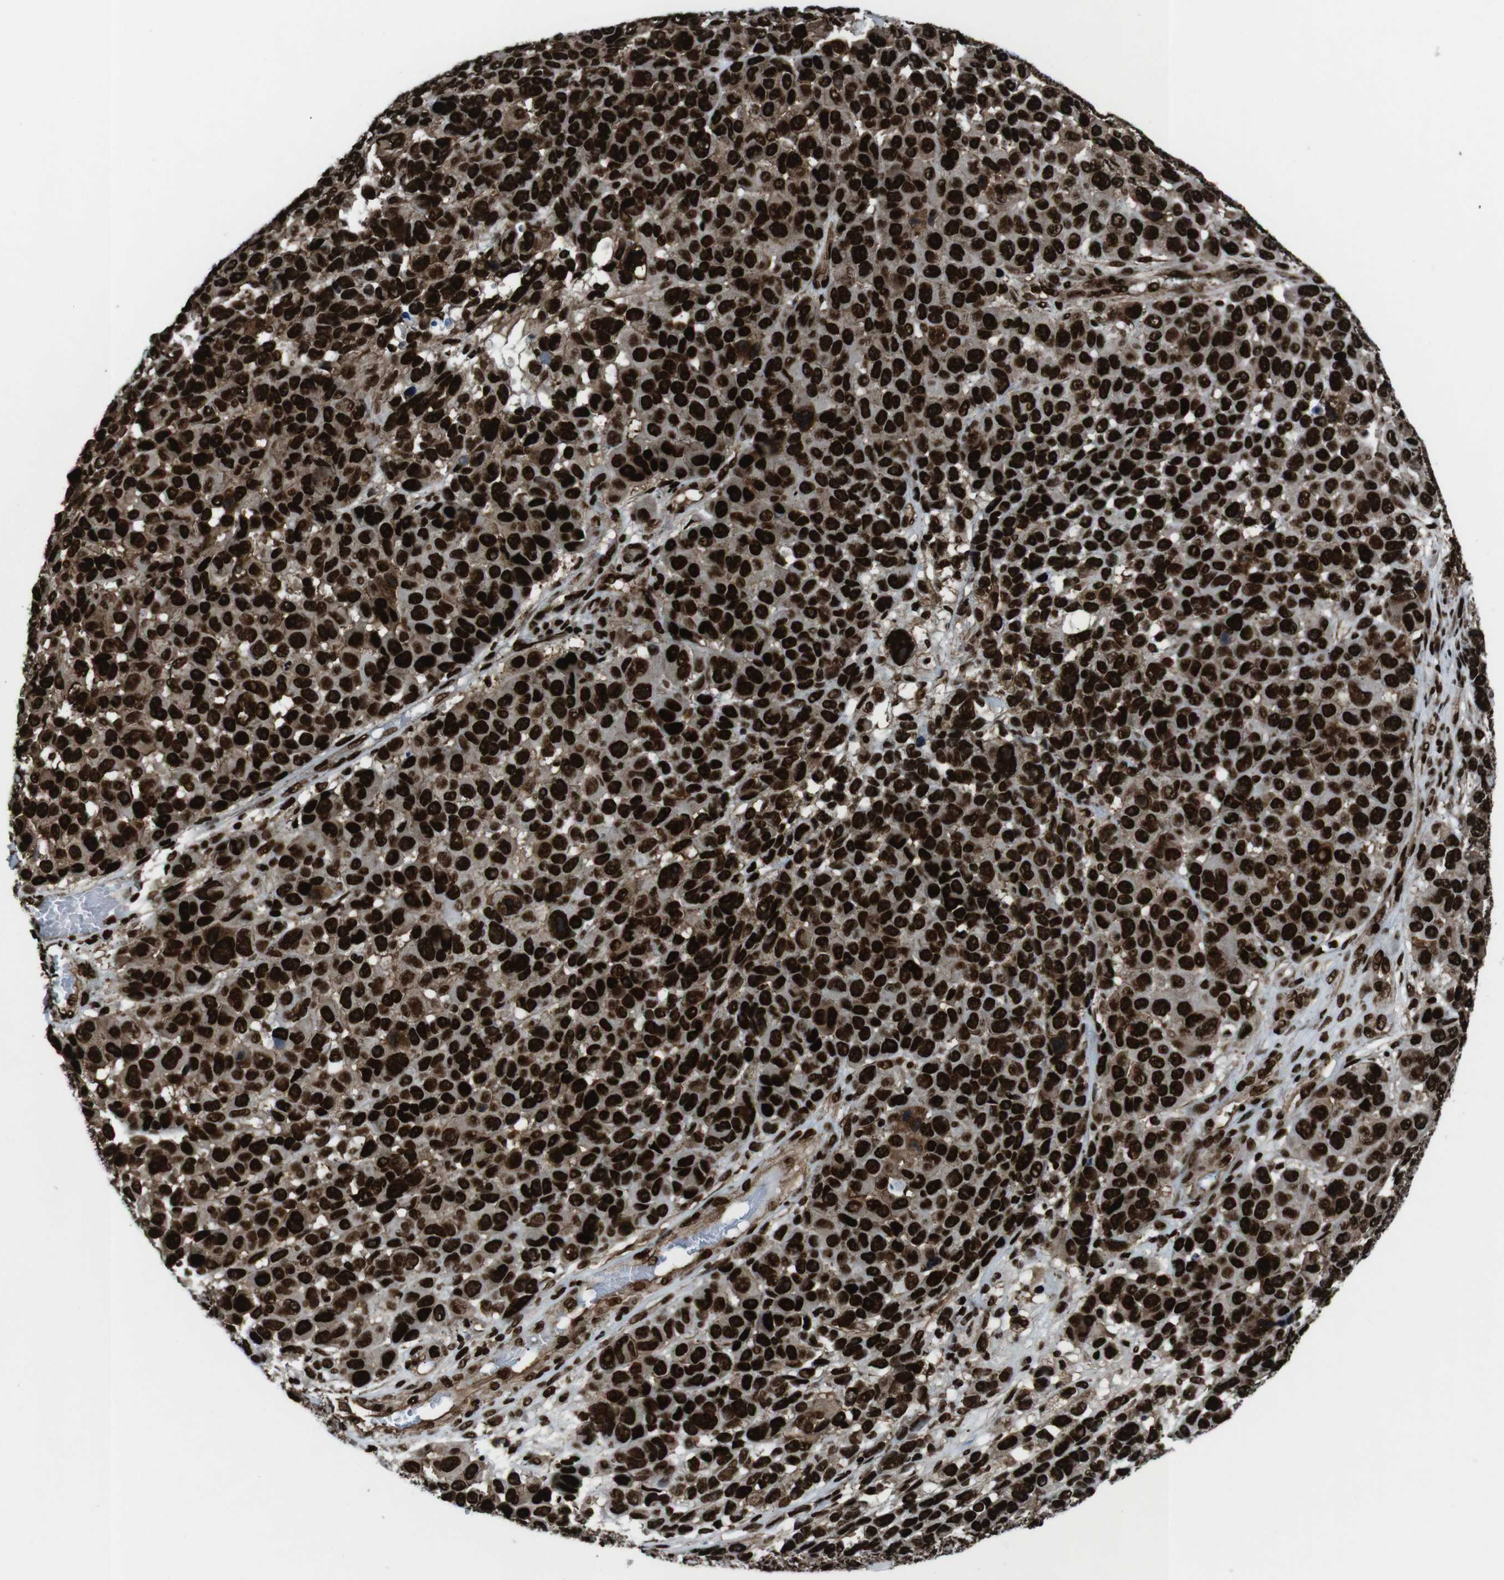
{"staining": {"intensity": "strong", "quantity": ">75%", "location": "cytoplasmic/membranous,nuclear"}, "tissue": "melanoma", "cell_type": "Tumor cells", "image_type": "cancer", "snomed": [{"axis": "morphology", "description": "Malignant melanoma, NOS"}, {"axis": "topography", "description": "Skin"}], "caption": "Immunohistochemistry of malignant melanoma demonstrates high levels of strong cytoplasmic/membranous and nuclear positivity in approximately >75% of tumor cells. (DAB (3,3'-diaminobenzidine) IHC with brightfield microscopy, high magnification).", "gene": "HNRNPU", "patient": {"sex": "male", "age": 53}}